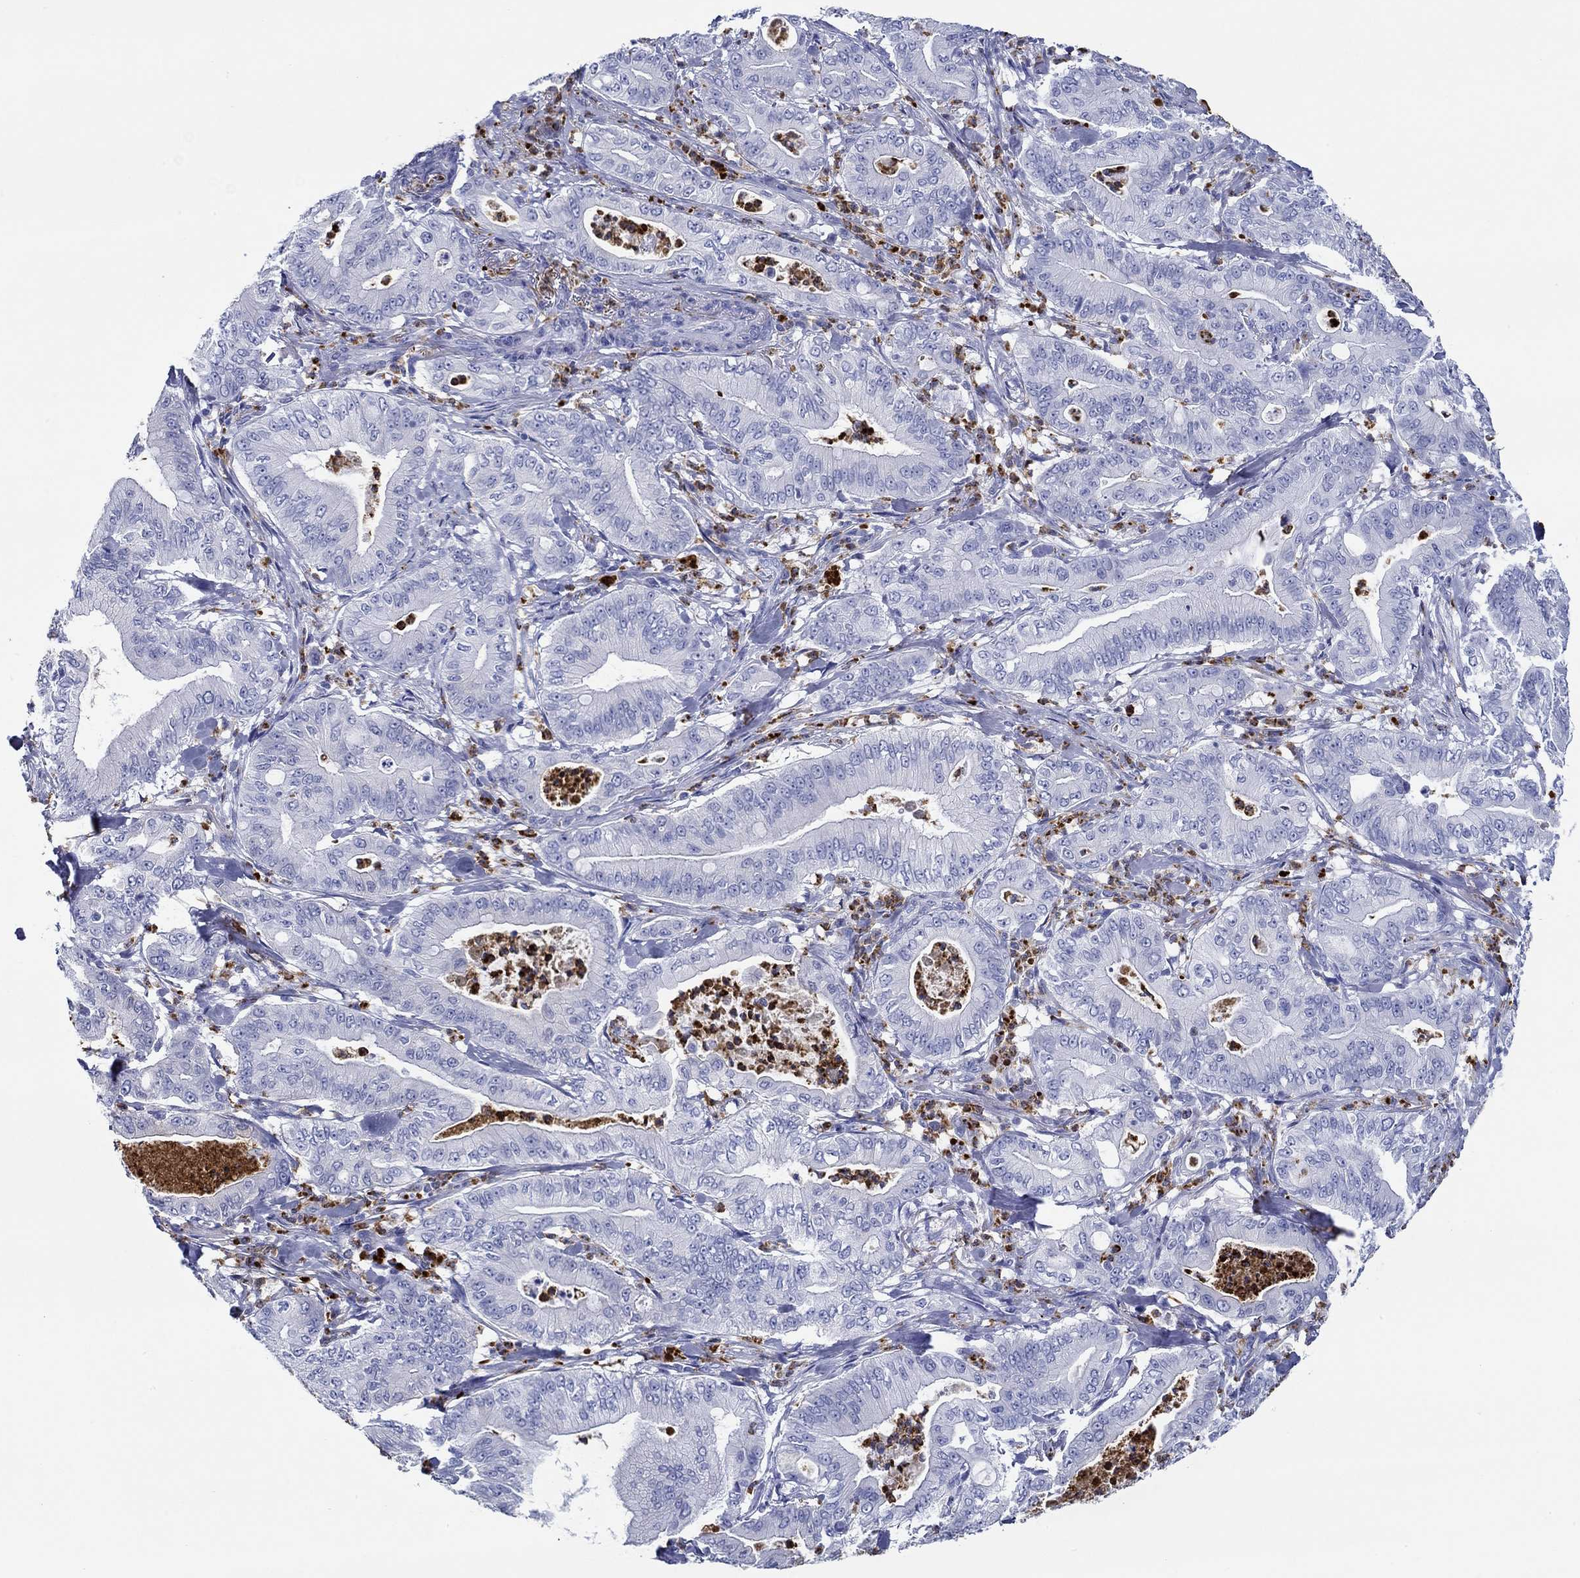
{"staining": {"intensity": "negative", "quantity": "none", "location": "none"}, "tissue": "pancreatic cancer", "cell_type": "Tumor cells", "image_type": "cancer", "snomed": [{"axis": "morphology", "description": "Adenocarcinoma, NOS"}, {"axis": "topography", "description": "Pancreas"}], "caption": "Immunohistochemistry (IHC) histopathology image of human pancreatic cancer stained for a protein (brown), which exhibits no staining in tumor cells. The staining is performed using DAB (3,3'-diaminobenzidine) brown chromogen with nuclei counter-stained in using hematoxylin.", "gene": "EPX", "patient": {"sex": "male", "age": 71}}